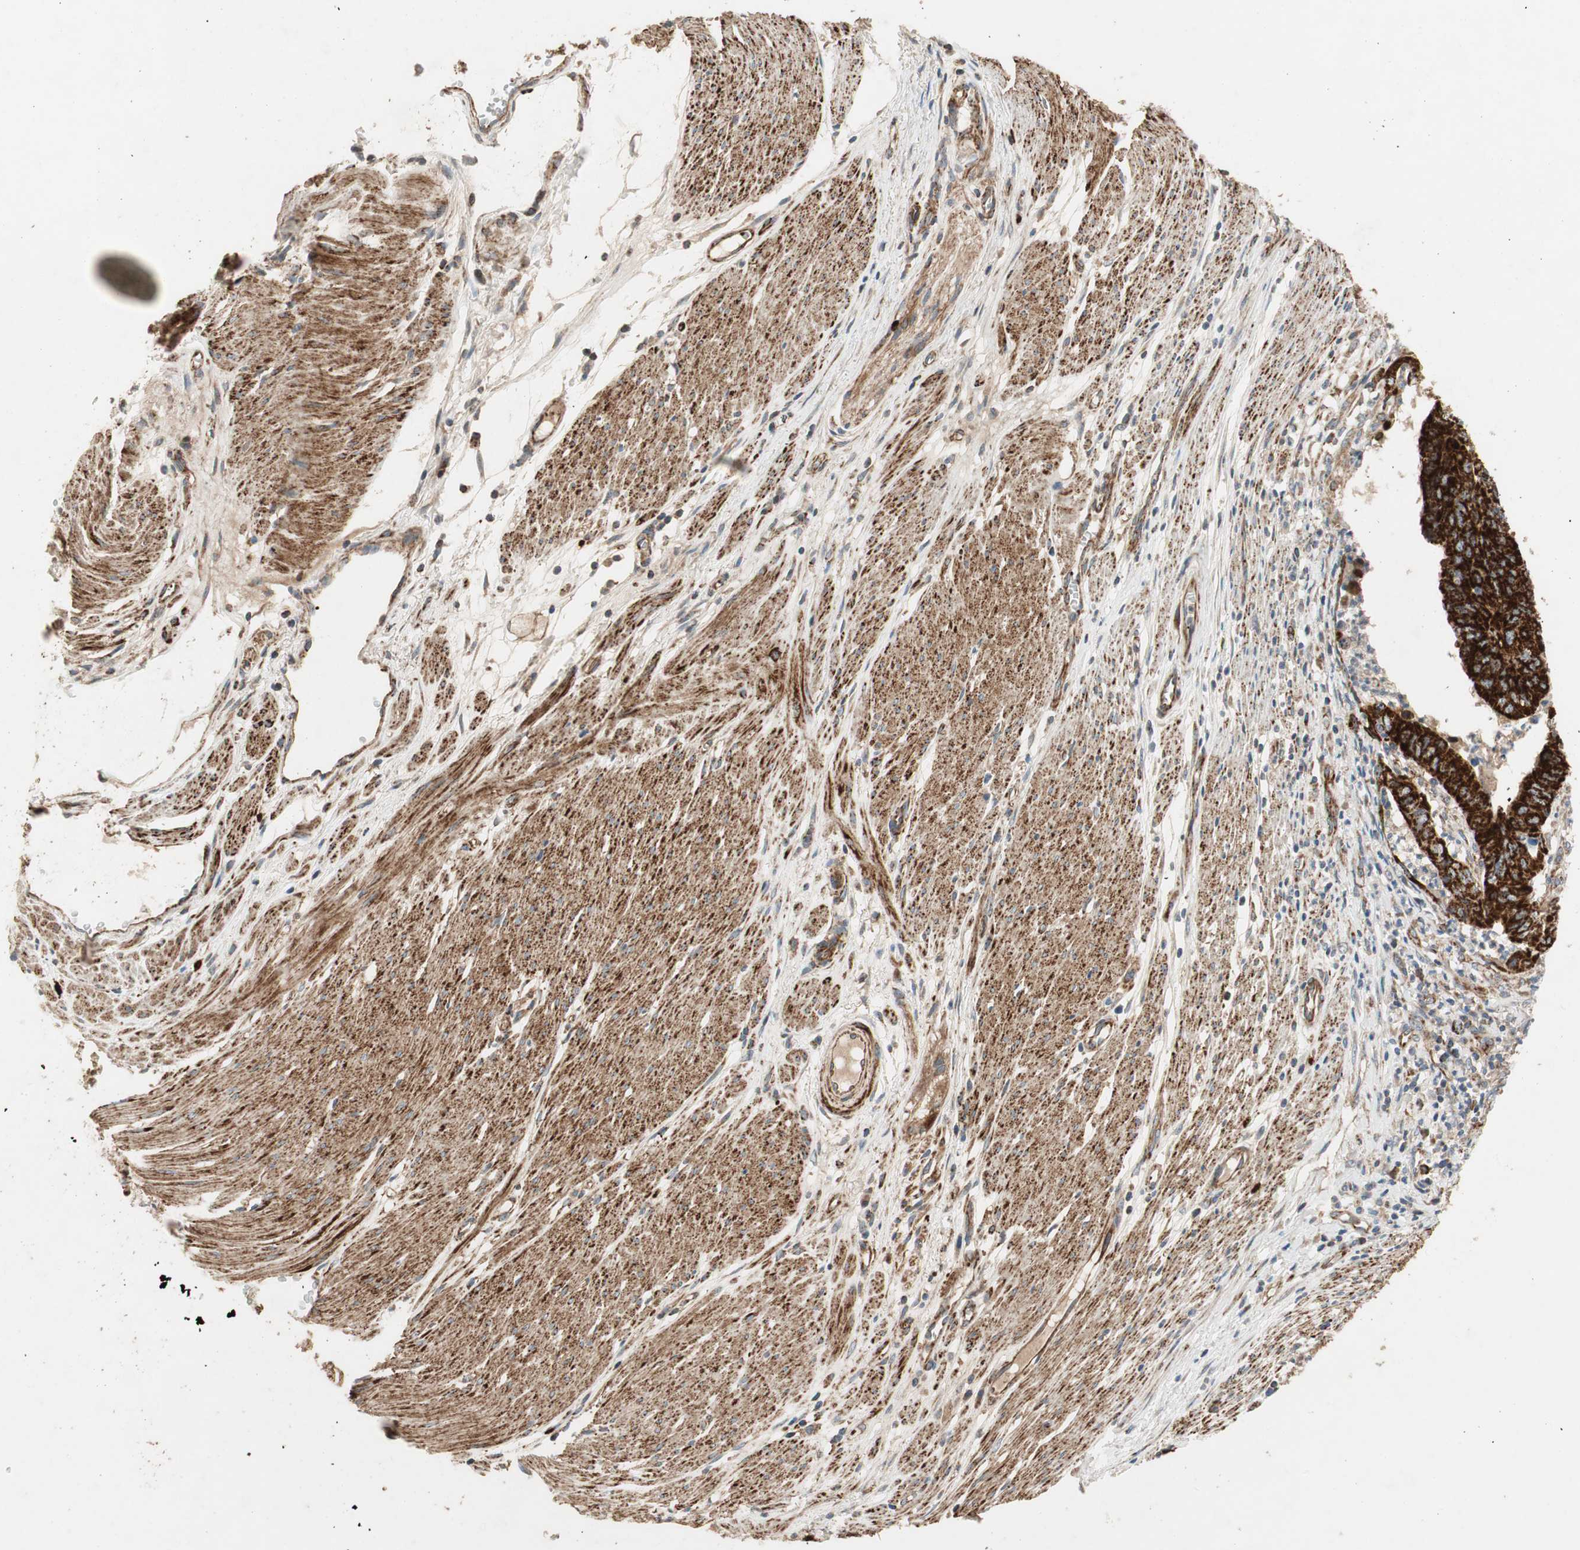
{"staining": {"intensity": "strong", "quantity": ">75%", "location": "cytoplasmic/membranous"}, "tissue": "stomach cancer", "cell_type": "Tumor cells", "image_type": "cancer", "snomed": [{"axis": "morphology", "description": "Adenocarcinoma, NOS"}, {"axis": "topography", "description": "Stomach, lower"}], "caption": "Stomach cancer stained with a brown dye demonstrates strong cytoplasmic/membranous positive expression in about >75% of tumor cells.", "gene": "AKAP1", "patient": {"sex": "male", "age": 77}}